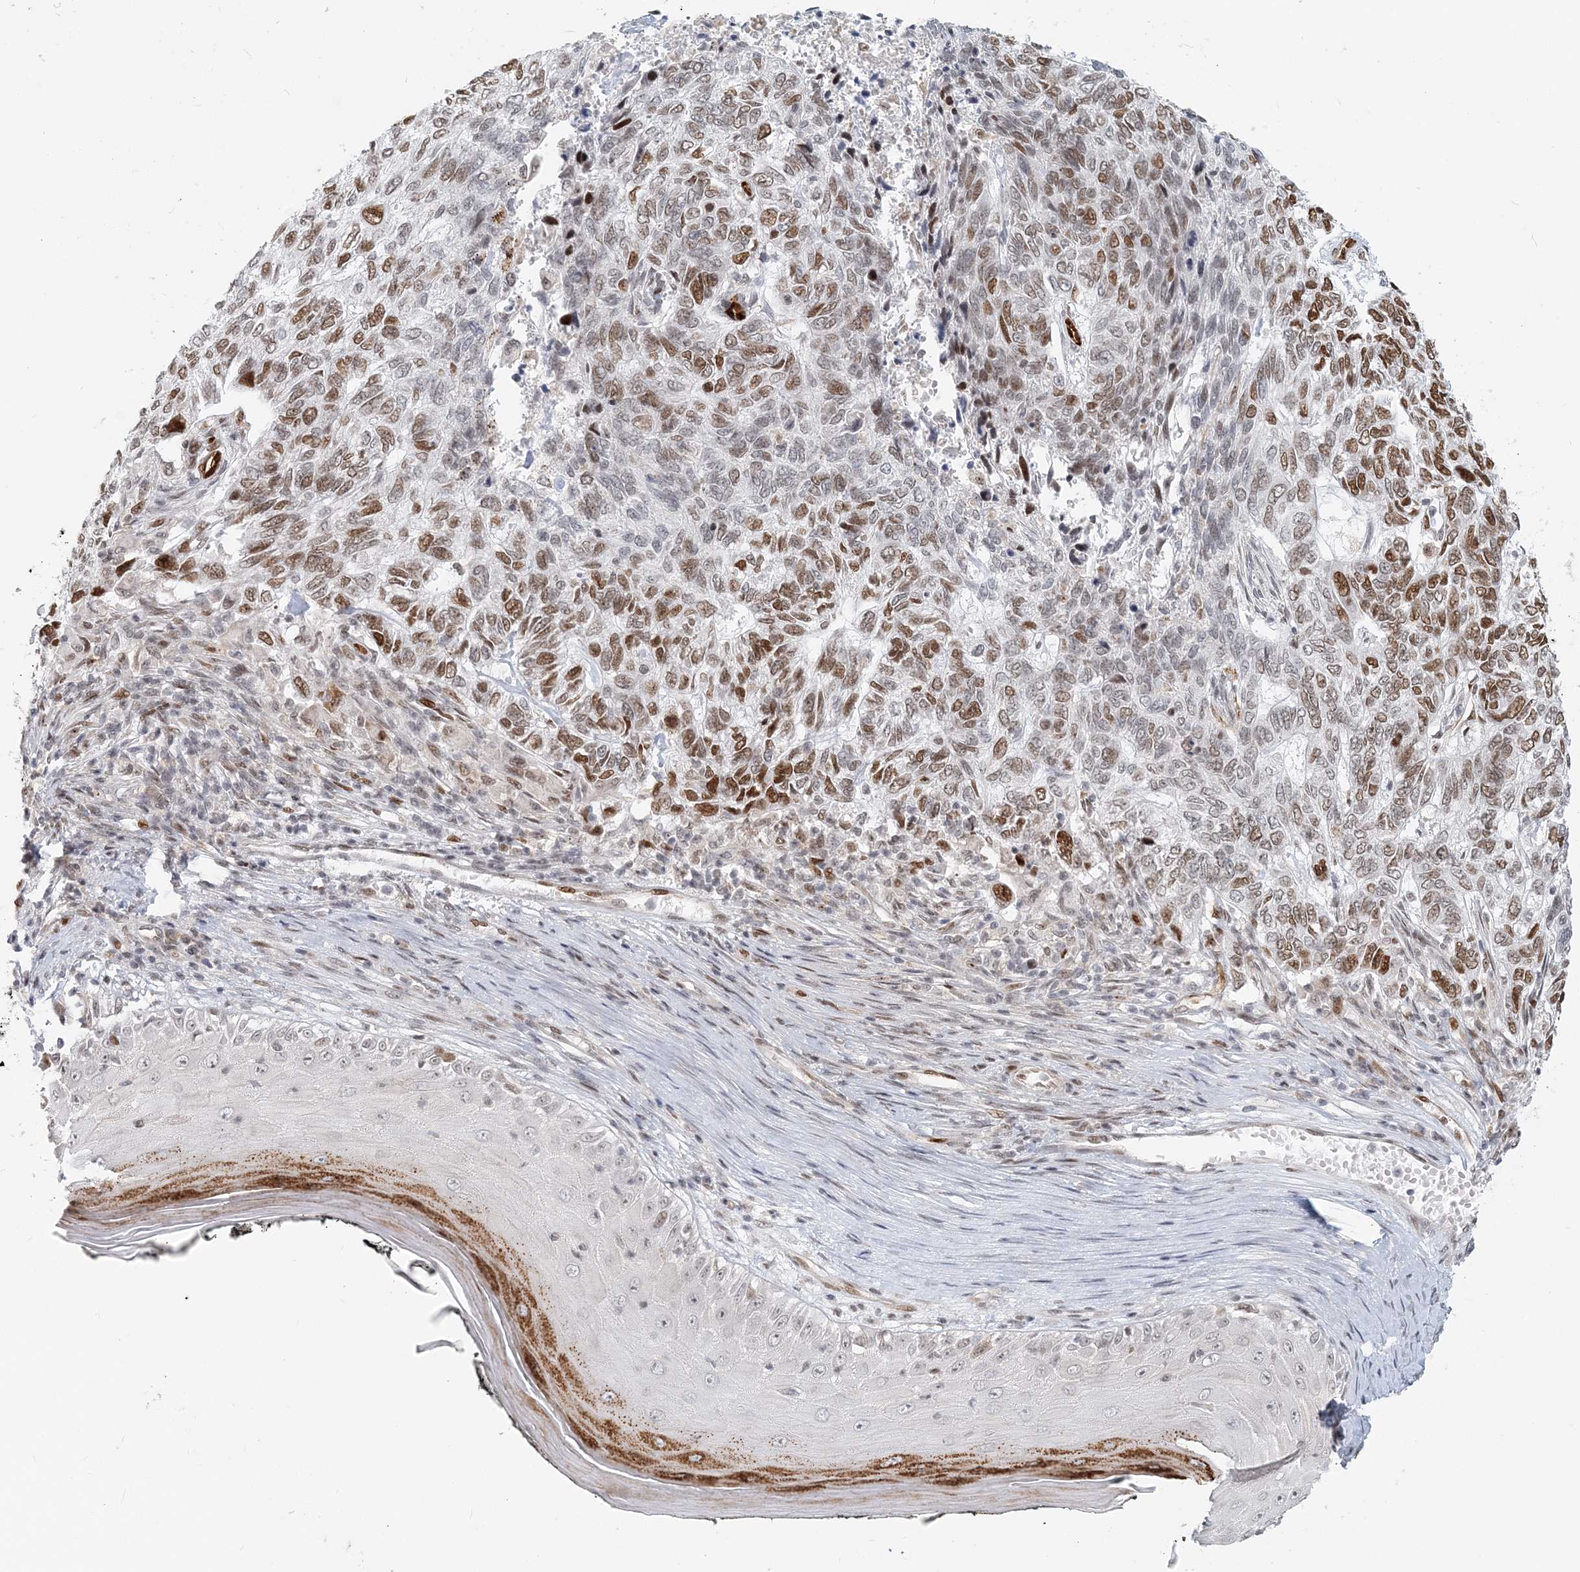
{"staining": {"intensity": "moderate", "quantity": ">75%", "location": "nuclear"}, "tissue": "skin cancer", "cell_type": "Tumor cells", "image_type": "cancer", "snomed": [{"axis": "morphology", "description": "Basal cell carcinoma"}, {"axis": "topography", "description": "Skin"}], "caption": "Basal cell carcinoma (skin) stained with IHC demonstrates moderate nuclear staining in approximately >75% of tumor cells.", "gene": "BAZ1B", "patient": {"sex": "female", "age": 65}}